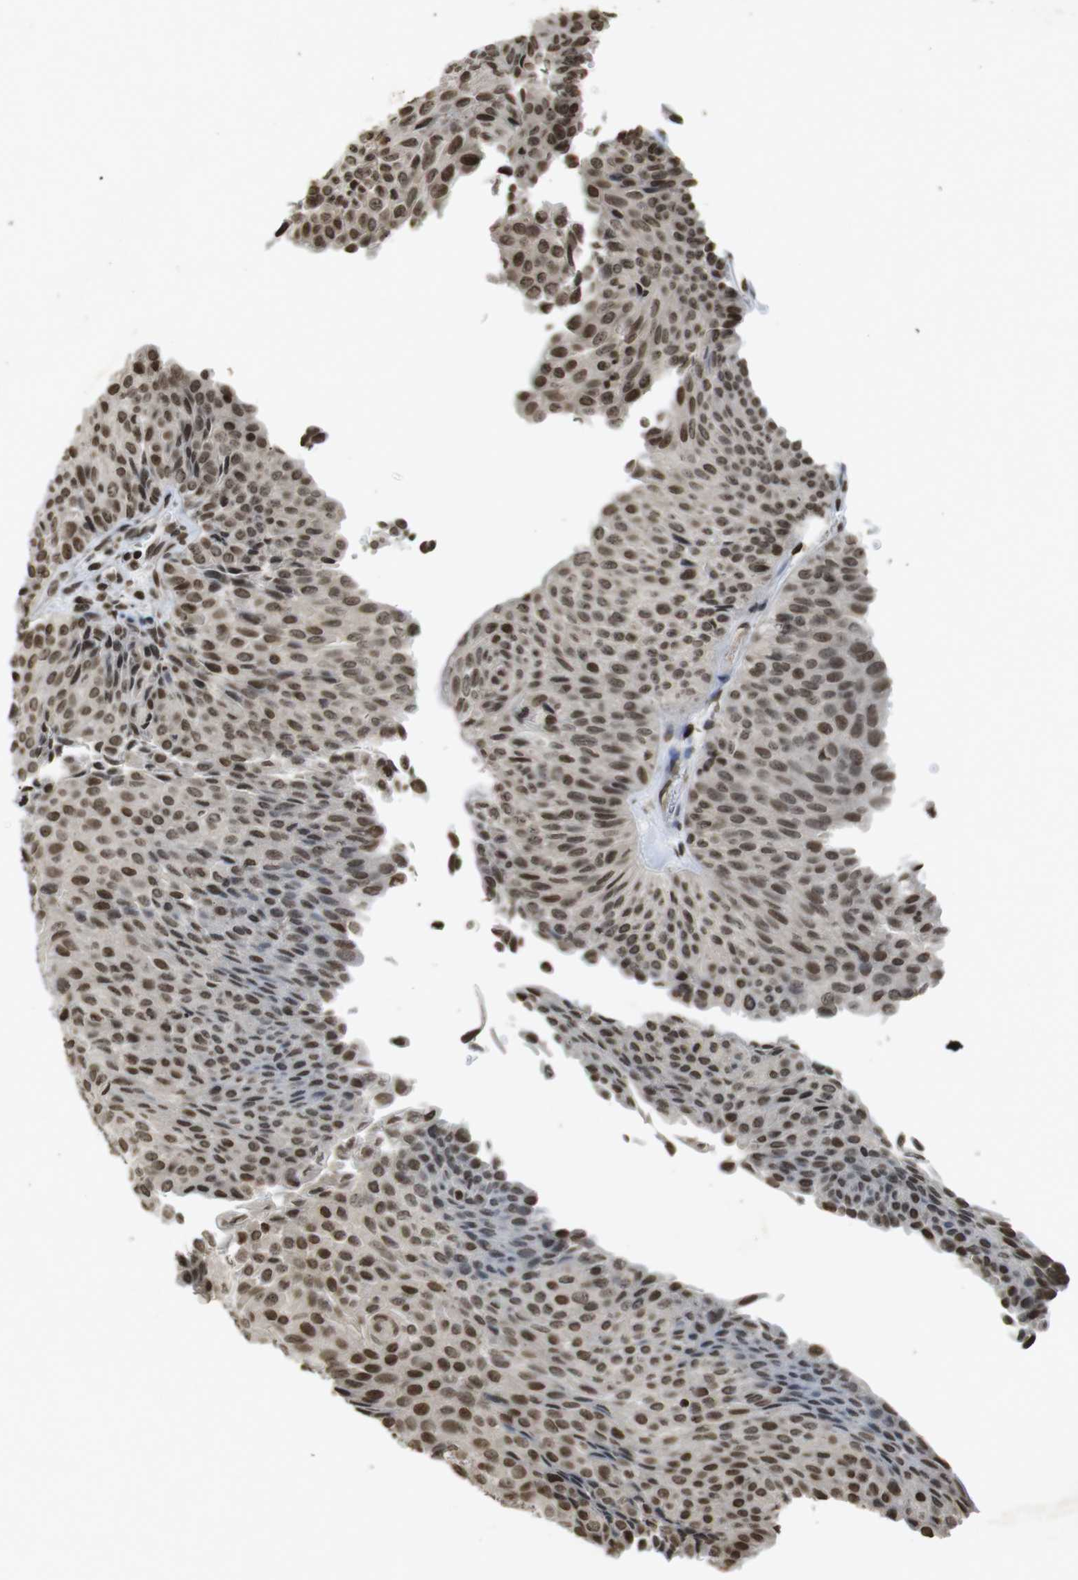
{"staining": {"intensity": "moderate", "quantity": ">75%", "location": "cytoplasmic/membranous,nuclear"}, "tissue": "urothelial cancer", "cell_type": "Tumor cells", "image_type": "cancer", "snomed": [{"axis": "morphology", "description": "Urothelial carcinoma, Low grade"}, {"axis": "topography", "description": "Urinary bladder"}], "caption": "Urothelial cancer stained with immunohistochemistry exhibits moderate cytoplasmic/membranous and nuclear staining in about >75% of tumor cells.", "gene": "FOXA3", "patient": {"sex": "male", "age": 78}}